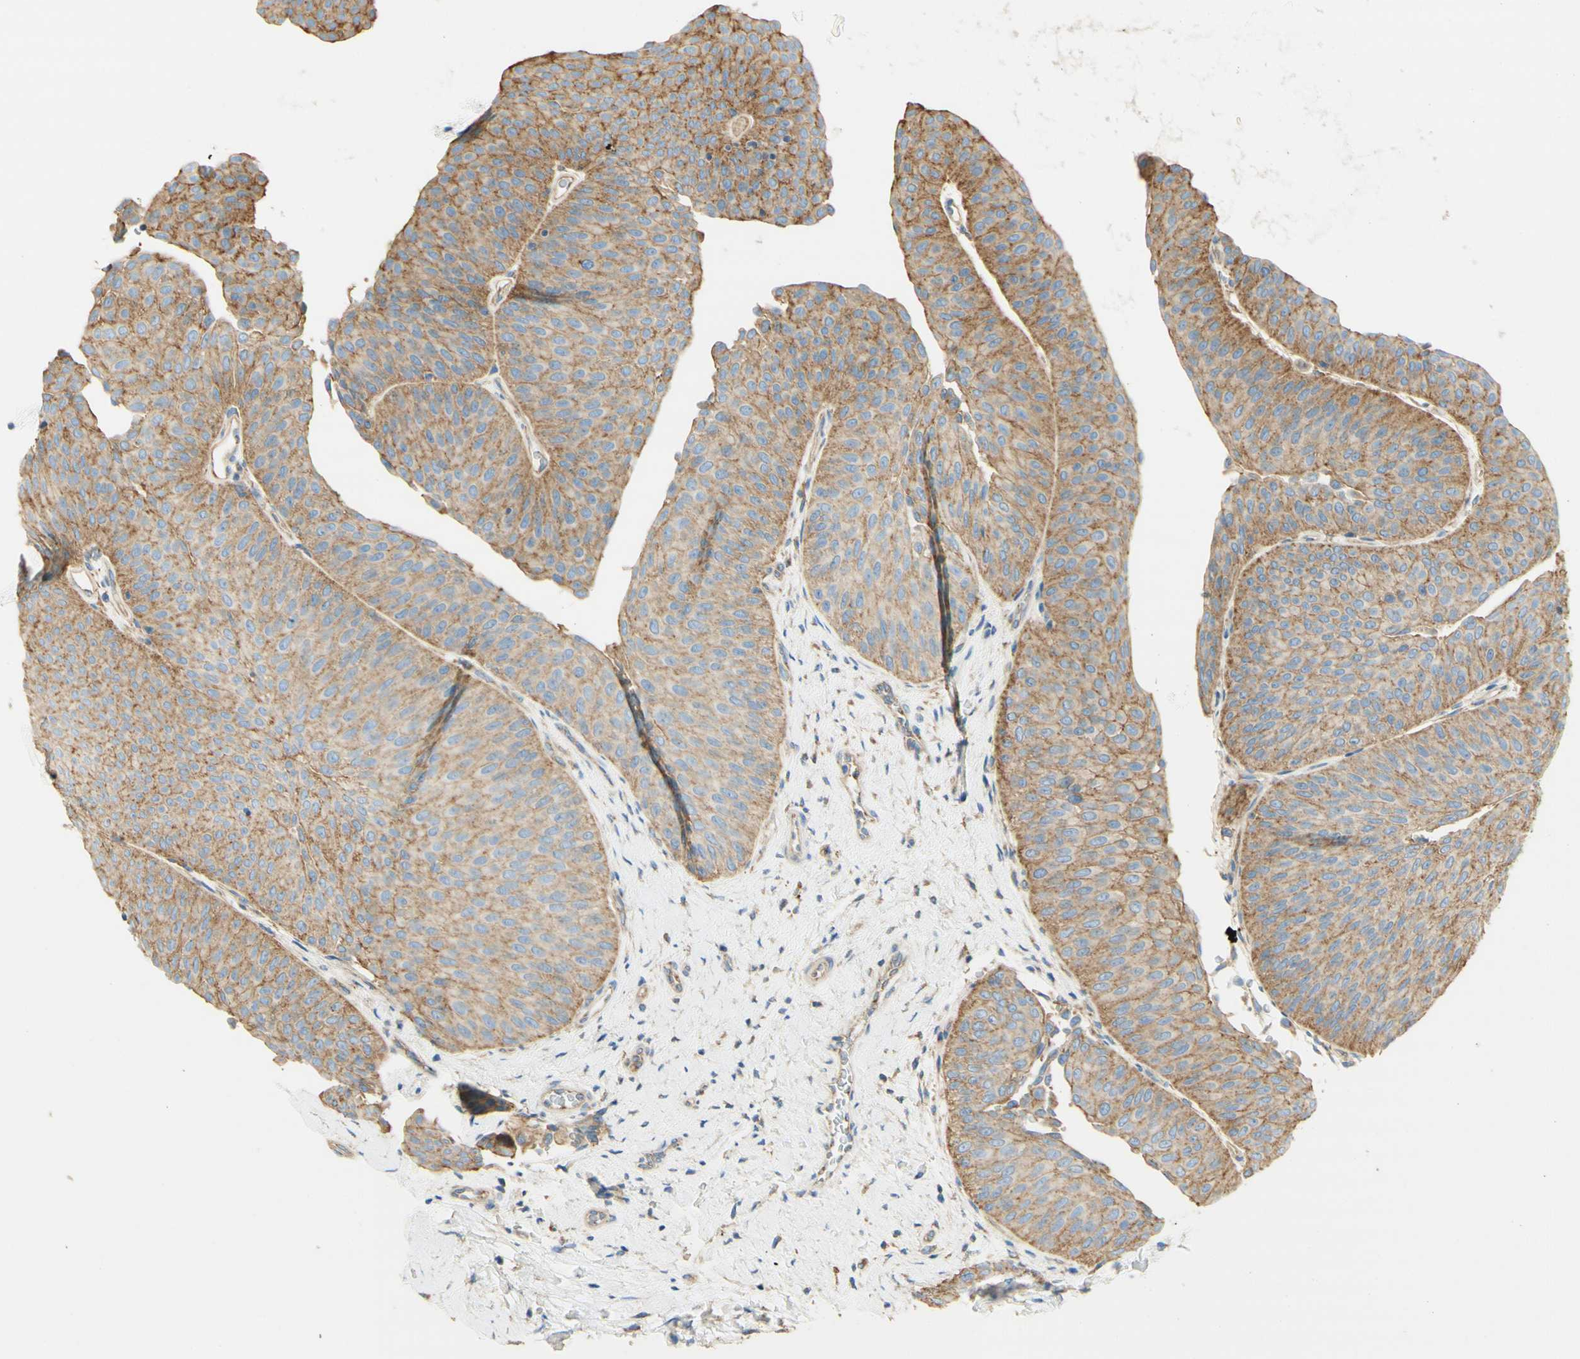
{"staining": {"intensity": "moderate", "quantity": "<25%", "location": "cytoplasmic/membranous"}, "tissue": "urothelial cancer", "cell_type": "Tumor cells", "image_type": "cancer", "snomed": [{"axis": "morphology", "description": "Urothelial carcinoma, Low grade"}, {"axis": "topography", "description": "Urinary bladder"}], "caption": "Immunohistochemical staining of human urothelial carcinoma (low-grade) shows low levels of moderate cytoplasmic/membranous positivity in approximately <25% of tumor cells.", "gene": "CLTC", "patient": {"sex": "female", "age": 60}}